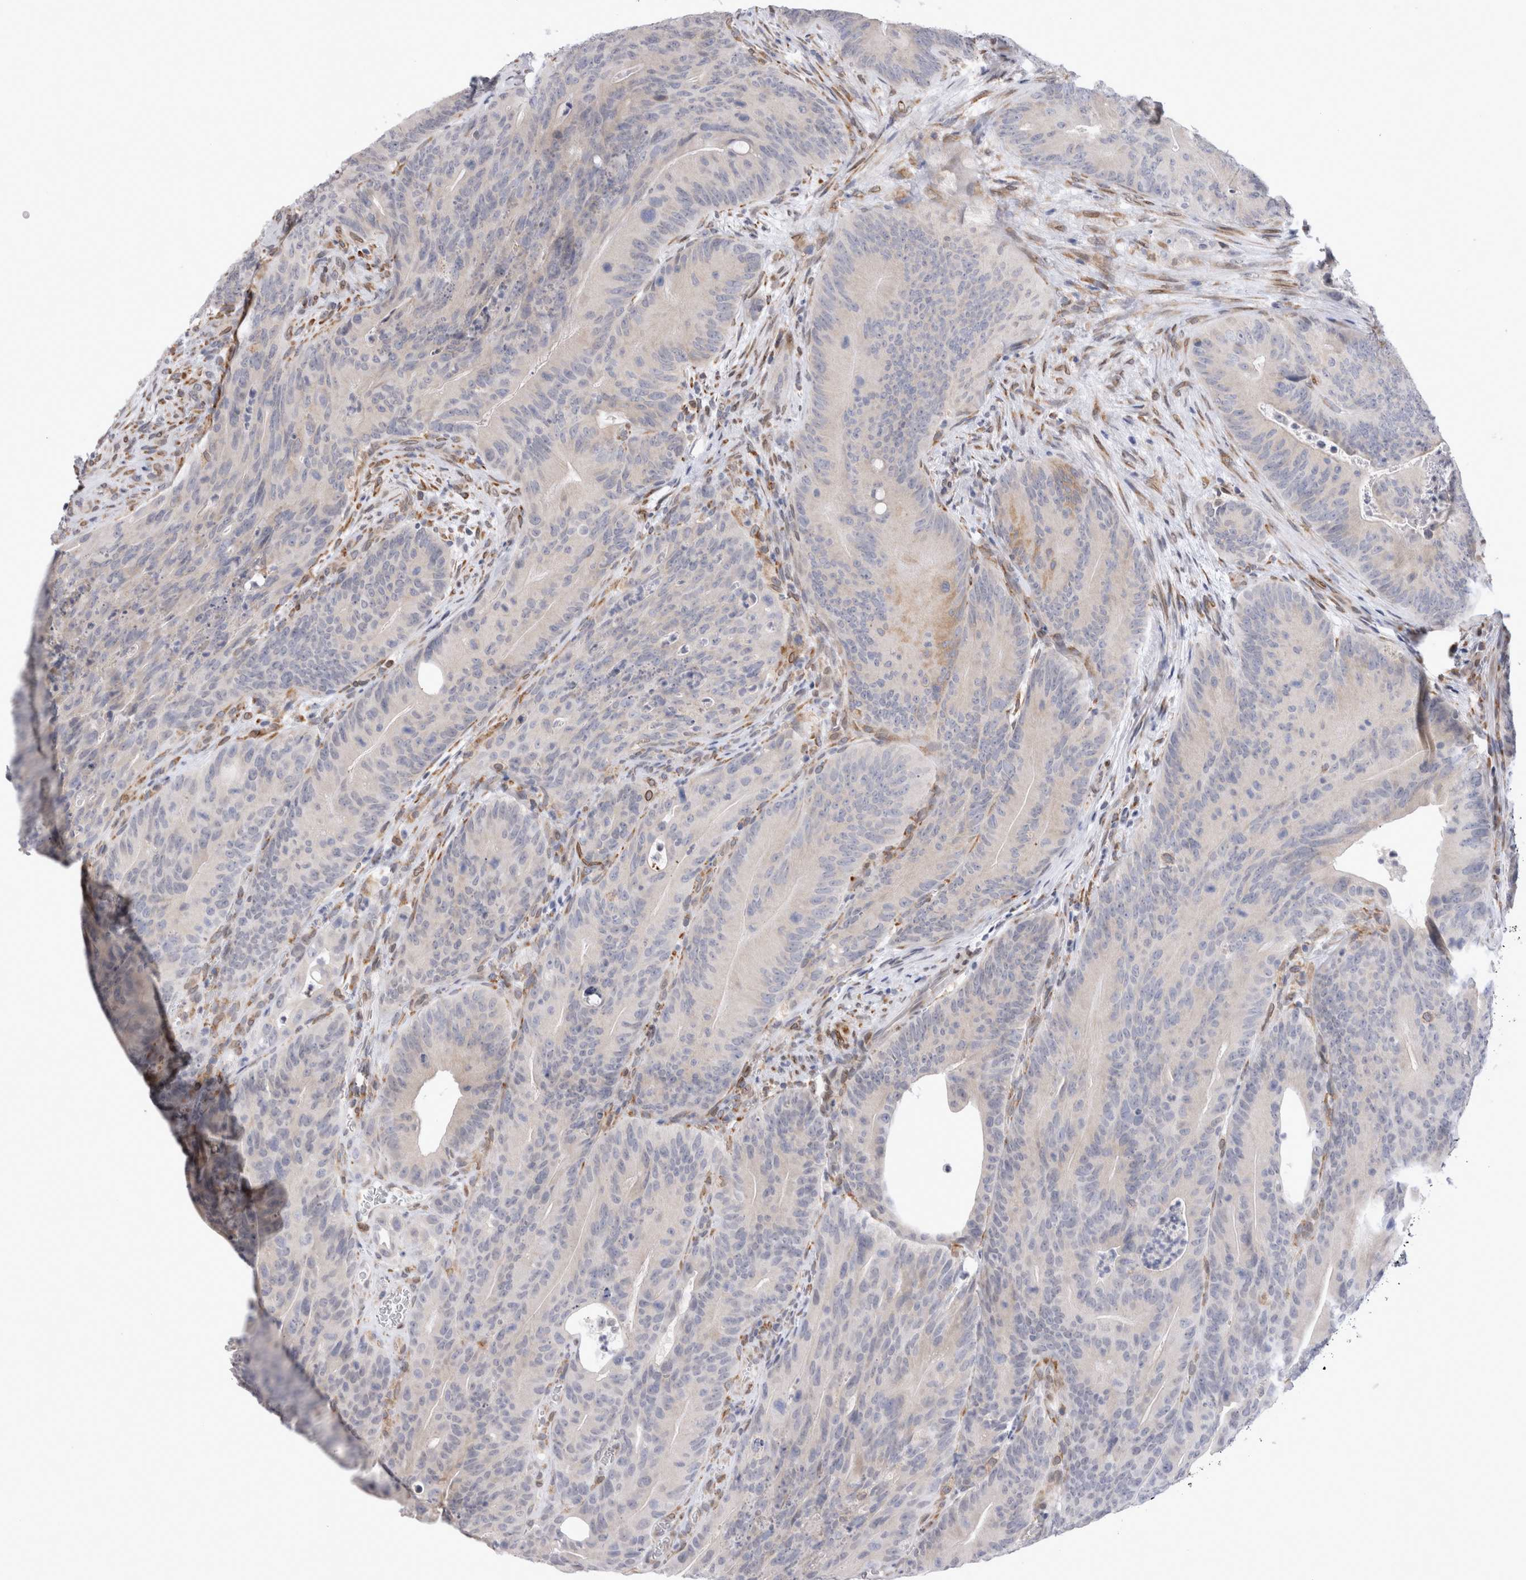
{"staining": {"intensity": "negative", "quantity": "none", "location": "none"}, "tissue": "colorectal cancer", "cell_type": "Tumor cells", "image_type": "cancer", "snomed": [{"axis": "morphology", "description": "Normal tissue, NOS"}, {"axis": "topography", "description": "Colon"}], "caption": "Immunohistochemical staining of human colorectal cancer exhibits no significant staining in tumor cells.", "gene": "VCPIP1", "patient": {"sex": "female", "age": 82}}